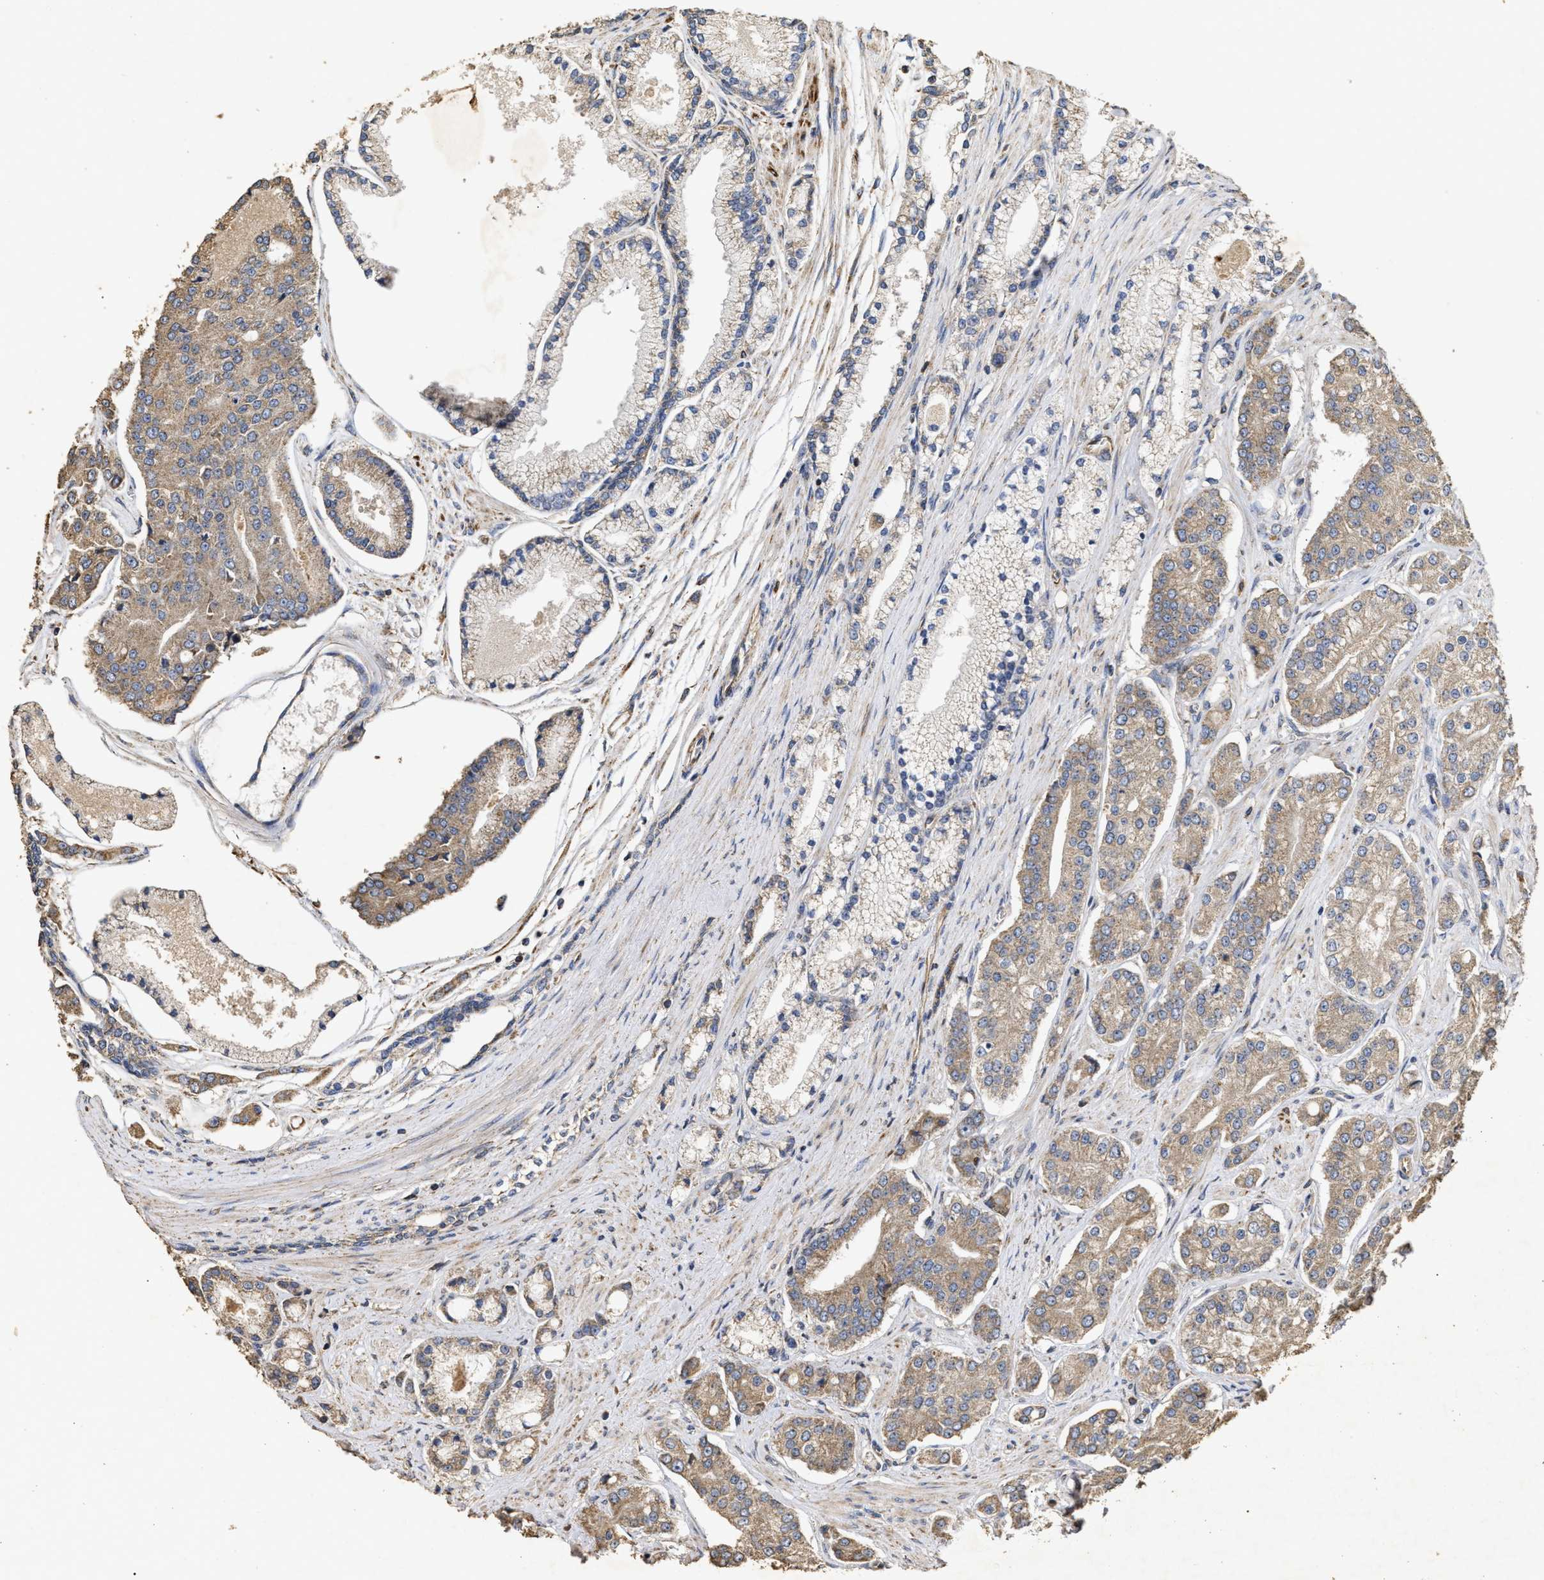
{"staining": {"intensity": "moderate", "quantity": ">75%", "location": "cytoplasmic/membranous"}, "tissue": "prostate cancer", "cell_type": "Tumor cells", "image_type": "cancer", "snomed": [{"axis": "morphology", "description": "Adenocarcinoma, High grade"}, {"axis": "topography", "description": "Prostate"}], "caption": "Tumor cells demonstrate moderate cytoplasmic/membranous staining in about >75% of cells in prostate cancer. Immunohistochemistry (ihc) stains the protein of interest in brown and the nuclei are stained blue.", "gene": "NAV1", "patient": {"sex": "male", "age": 71}}